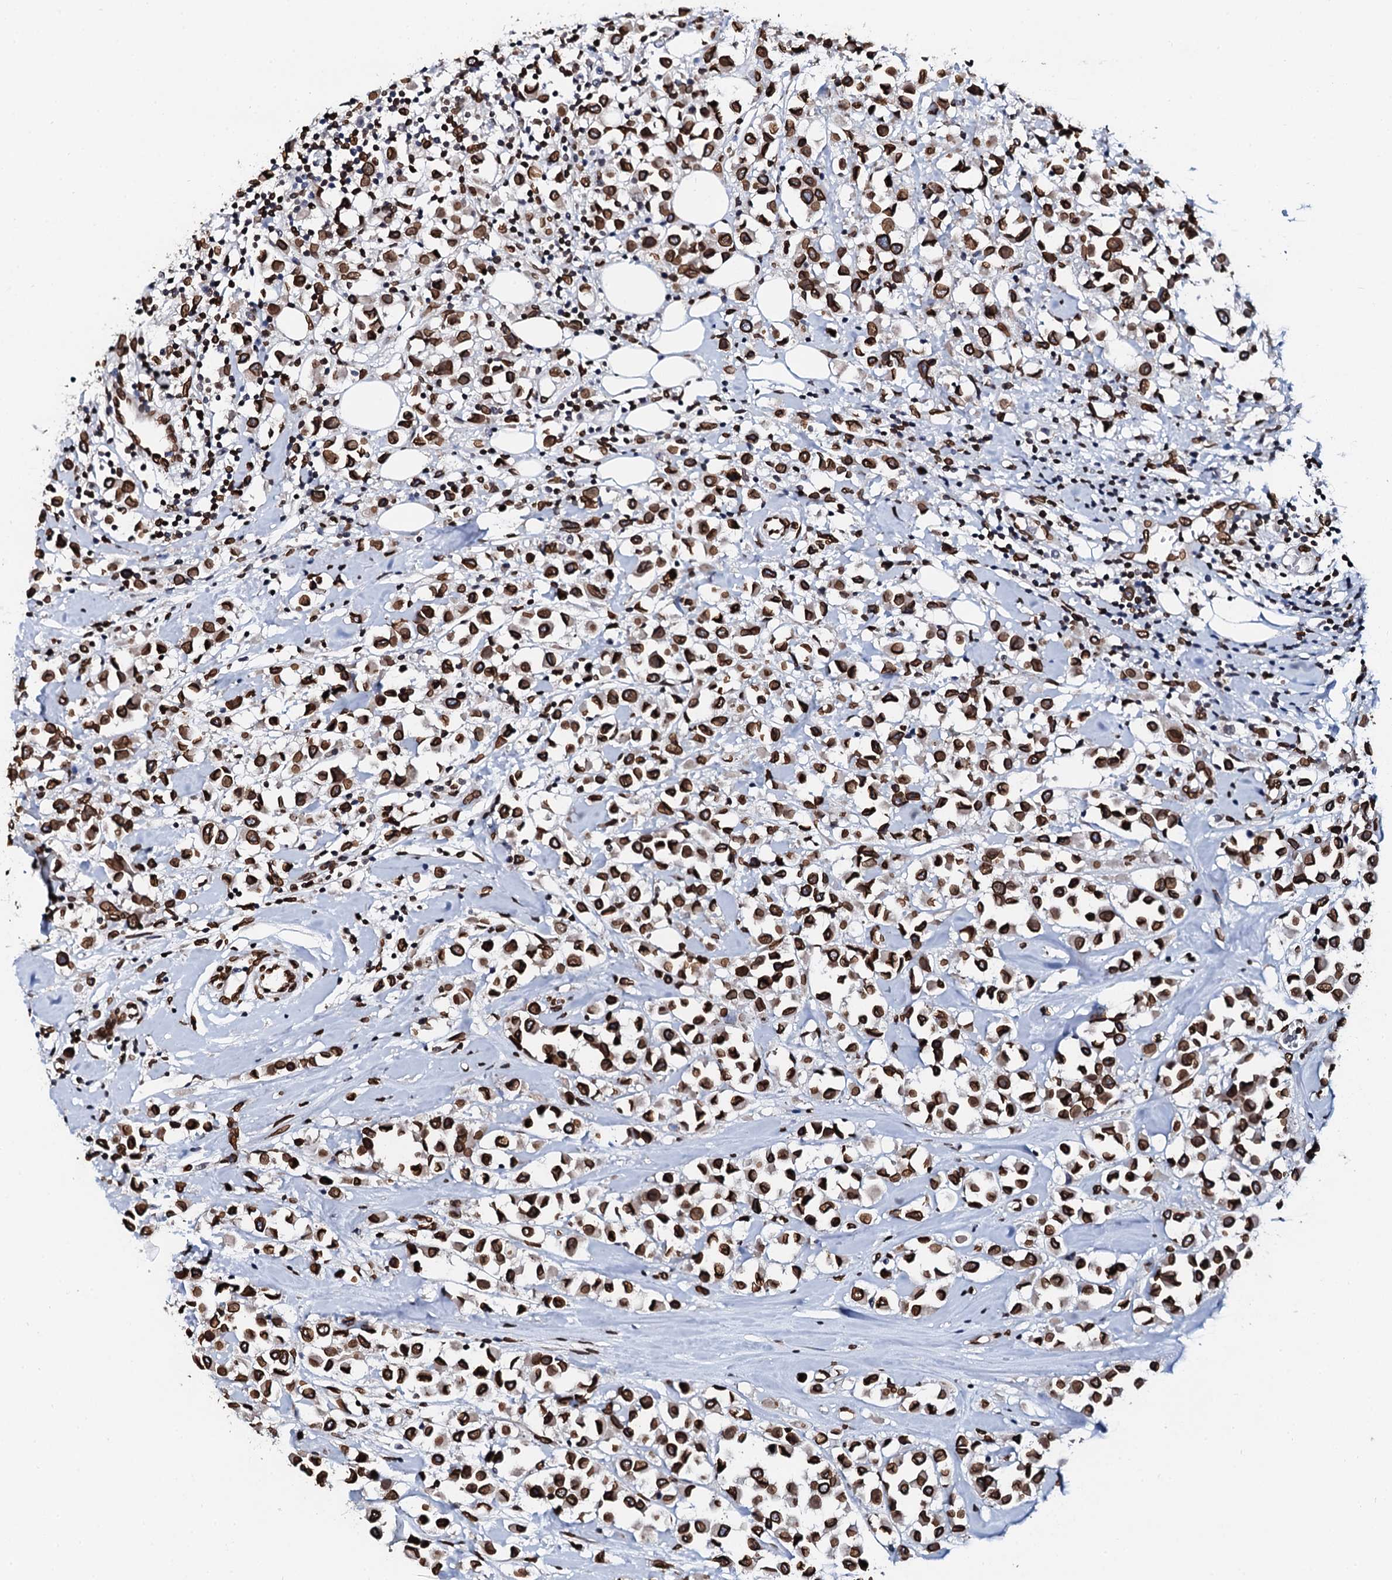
{"staining": {"intensity": "strong", "quantity": ">75%", "location": "cytoplasmic/membranous,nuclear"}, "tissue": "breast cancer", "cell_type": "Tumor cells", "image_type": "cancer", "snomed": [{"axis": "morphology", "description": "Duct carcinoma"}, {"axis": "topography", "description": "Breast"}], "caption": "Brown immunohistochemical staining in human breast cancer (intraductal carcinoma) displays strong cytoplasmic/membranous and nuclear staining in about >75% of tumor cells.", "gene": "KATNAL2", "patient": {"sex": "female", "age": 61}}